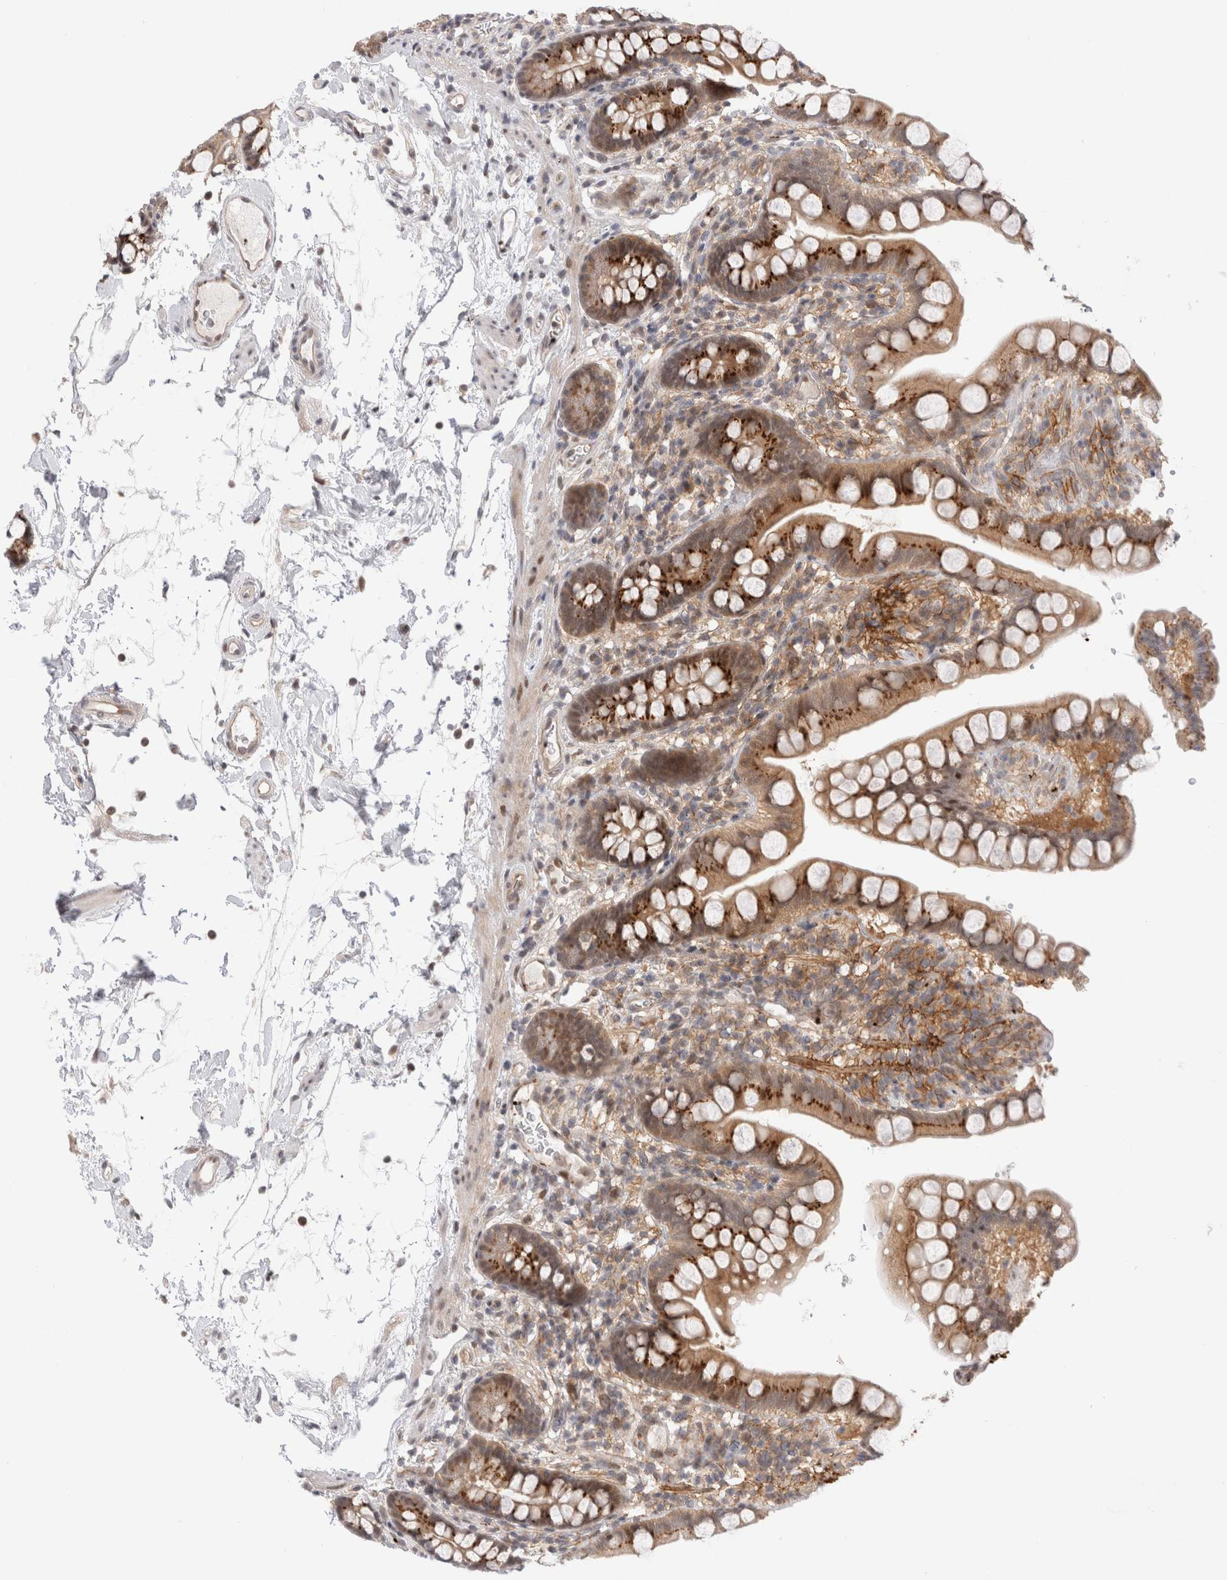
{"staining": {"intensity": "strong", "quantity": "25%-75%", "location": "cytoplasmic/membranous"}, "tissue": "small intestine", "cell_type": "Glandular cells", "image_type": "normal", "snomed": [{"axis": "morphology", "description": "Normal tissue, NOS"}, {"axis": "topography", "description": "Small intestine"}], "caption": "This photomicrograph shows immunohistochemistry (IHC) staining of benign small intestine, with high strong cytoplasmic/membranous expression in approximately 25%-75% of glandular cells.", "gene": "VPS28", "patient": {"sex": "female", "age": 84}}